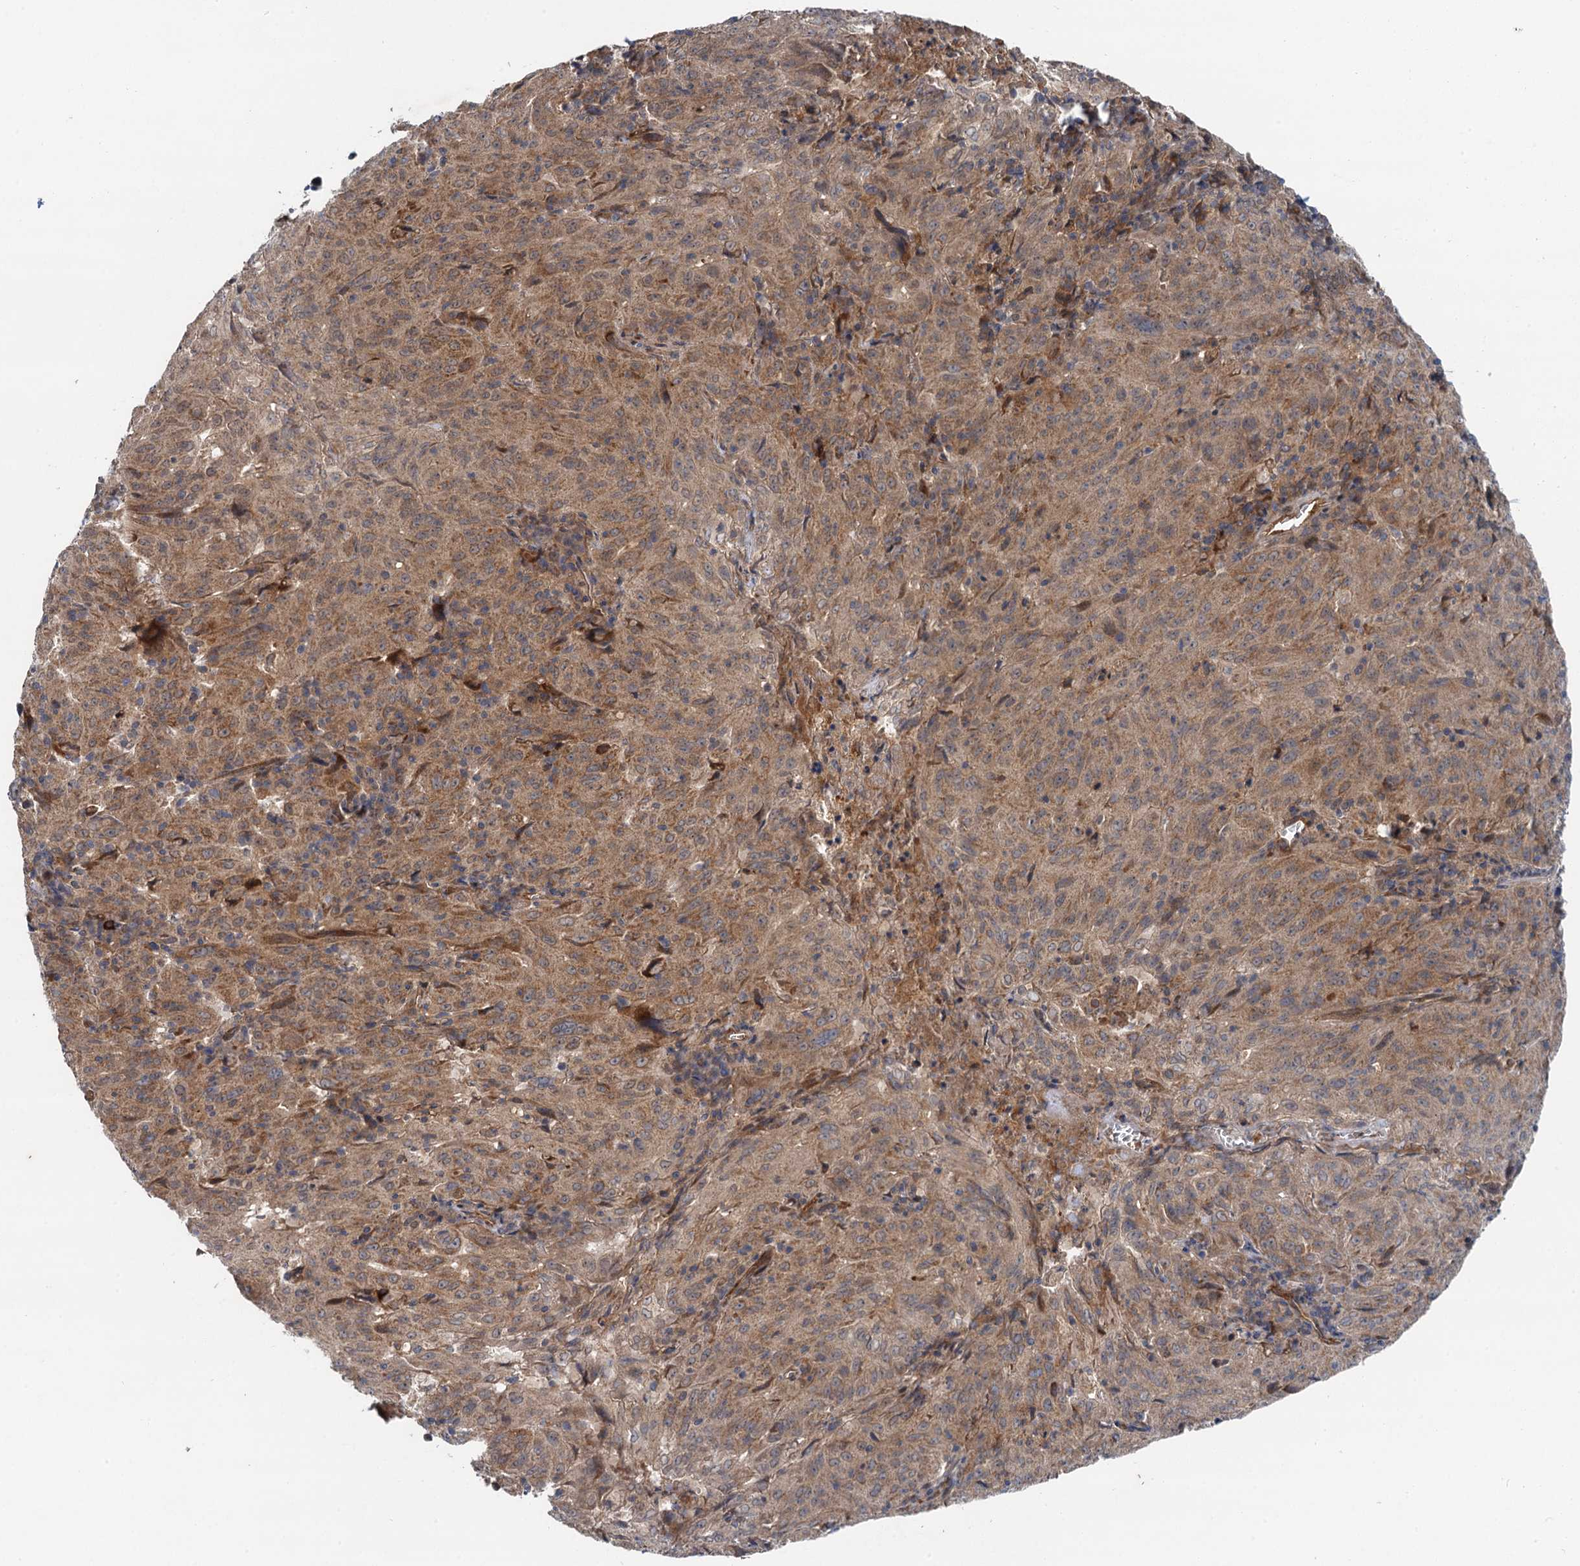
{"staining": {"intensity": "moderate", "quantity": ">75%", "location": "cytoplasmic/membranous"}, "tissue": "pancreatic cancer", "cell_type": "Tumor cells", "image_type": "cancer", "snomed": [{"axis": "morphology", "description": "Adenocarcinoma, NOS"}, {"axis": "topography", "description": "Pancreas"}], "caption": "A high-resolution histopathology image shows immunohistochemistry staining of pancreatic adenocarcinoma, which demonstrates moderate cytoplasmic/membranous positivity in approximately >75% of tumor cells.", "gene": "NLRP10", "patient": {"sex": "male", "age": 63}}